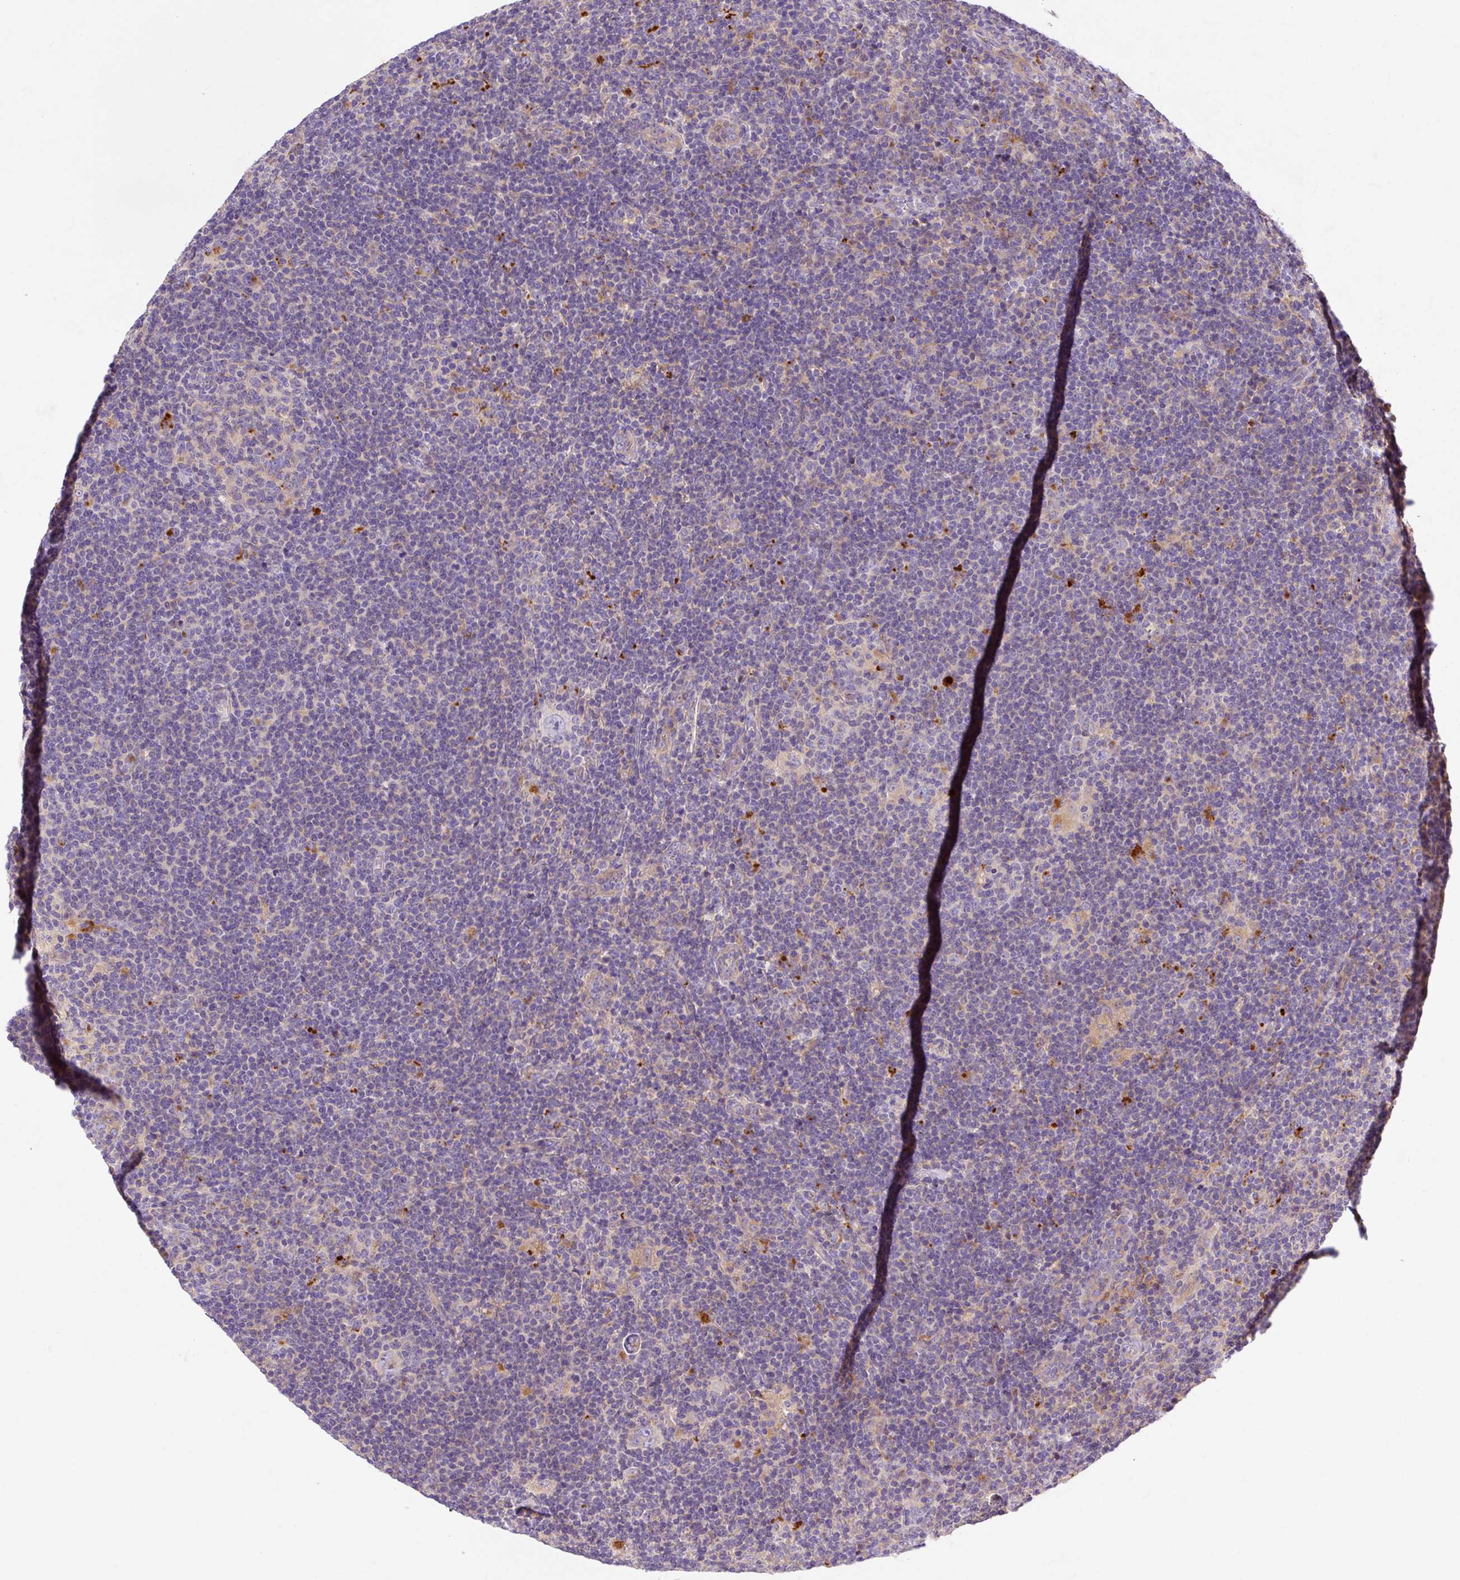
{"staining": {"intensity": "negative", "quantity": "none", "location": "none"}, "tissue": "lymphoma", "cell_type": "Tumor cells", "image_type": "cancer", "snomed": [{"axis": "morphology", "description": "Hodgkin's disease, NOS"}, {"axis": "topography", "description": "Lymph node"}], "caption": "This is an IHC image of Hodgkin's disease. There is no expression in tumor cells.", "gene": "OR4K15", "patient": {"sex": "female", "age": 57}}